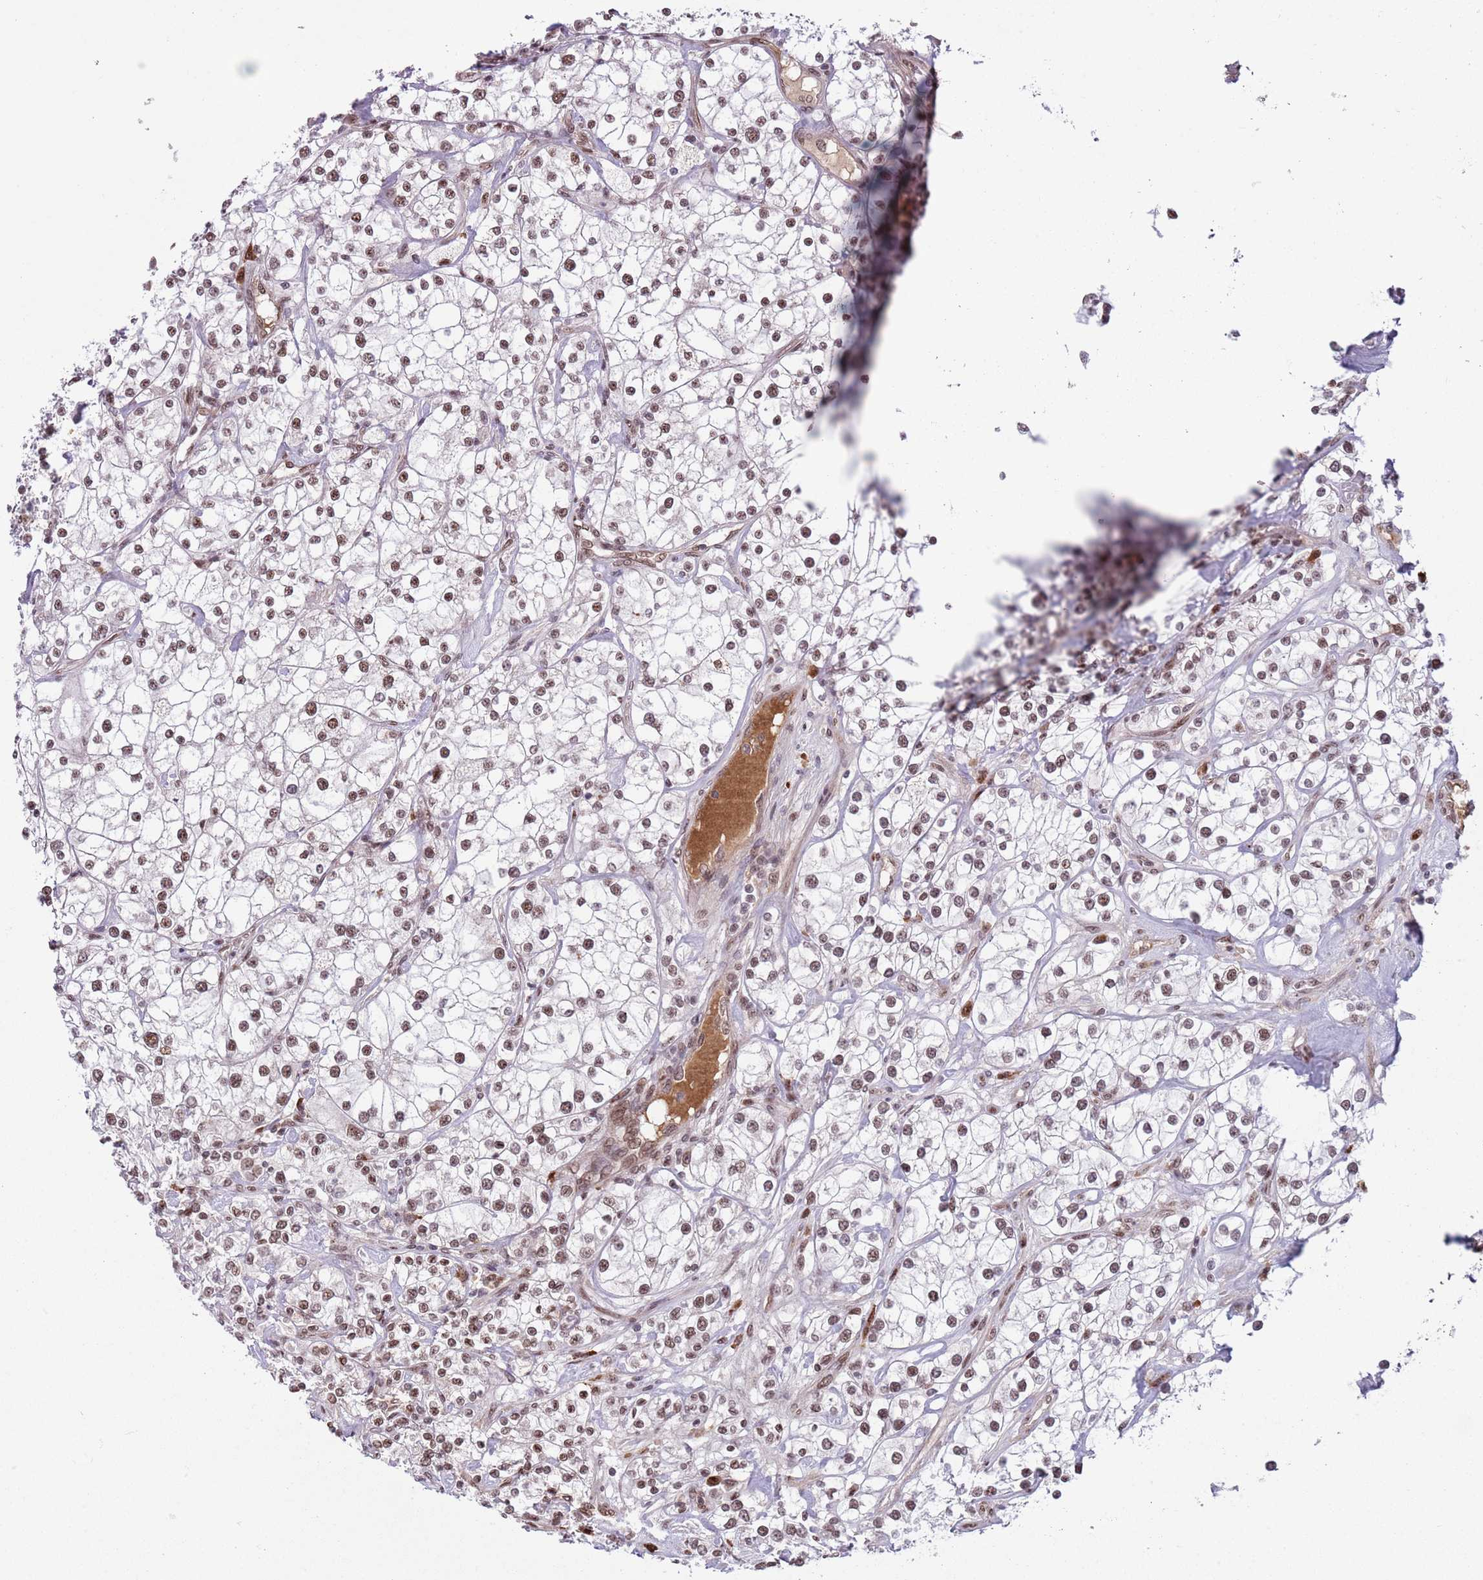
{"staining": {"intensity": "moderate", "quantity": ">75%", "location": "nuclear"}, "tissue": "renal cancer", "cell_type": "Tumor cells", "image_type": "cancer", "snomed": [{"axis": "morphology", "description": "Adenocarcinoma, NOS"}, {"axis": "topography", "description": "Kidney"}], "caption": "Brown immunohistochemical staining in human renal cancer shows moderate nuclear expression in about >75% of tumor cells. The staining is performed using DAB brown chromogen to label protein expression. The nuclei are counter-stained blue using hematoxylin.", "gene": "SIPA1L3", "patient": {"sex": "male", "age": 77}}